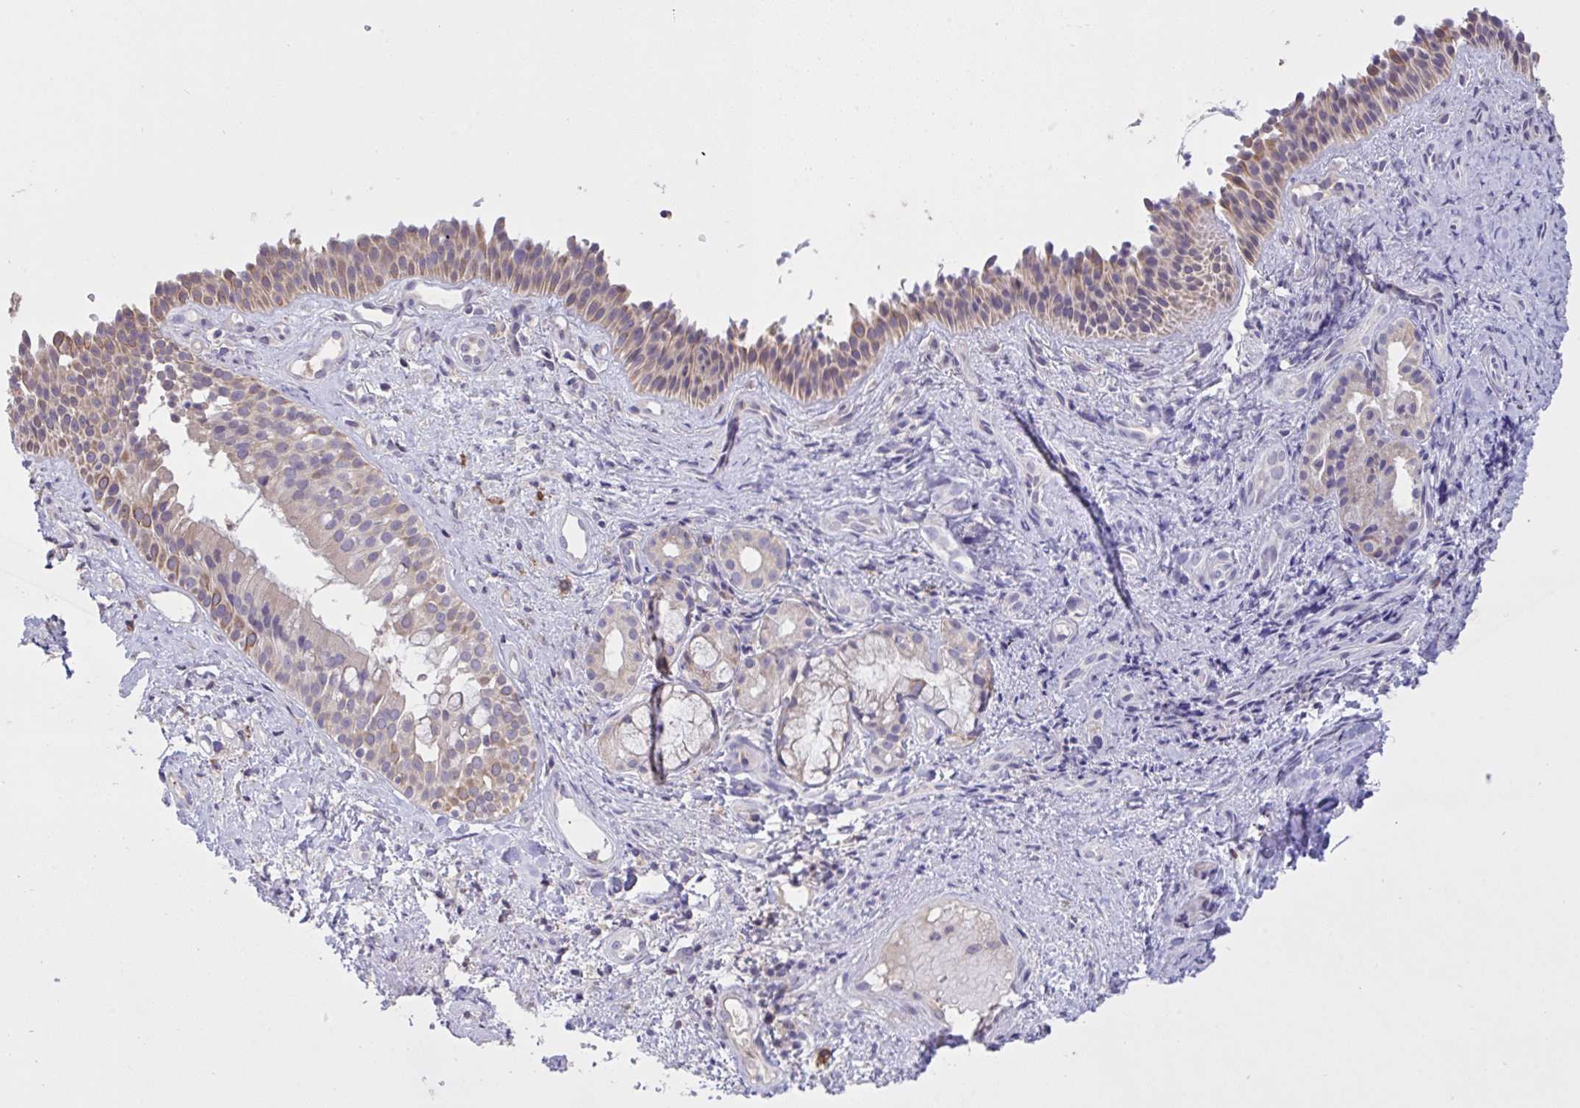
{"staining": {"intensity": "weak", "quantity": "25%-75%", "location": "cytoplasmic/membranous"}, "tissue": "nasopharynx", "cell_type": "Respiratory epithelial cells", "image_type": "normal", "snomed": [{"axis": "morphology", "description": "Normal tissue, NOS"}, {"axis": "morphology", "description": "Inflammation, NOS"}, {"axis": "topography", "description": "Nasopharynx"}], "caption": "Weak cytoplasmic/membranous protein staining is identified in about 25%-75% of respiratory epithelial cells in nasopharynx.", "gene": "TMEM41A", "patient": {"sex": "male", "age": 54}}